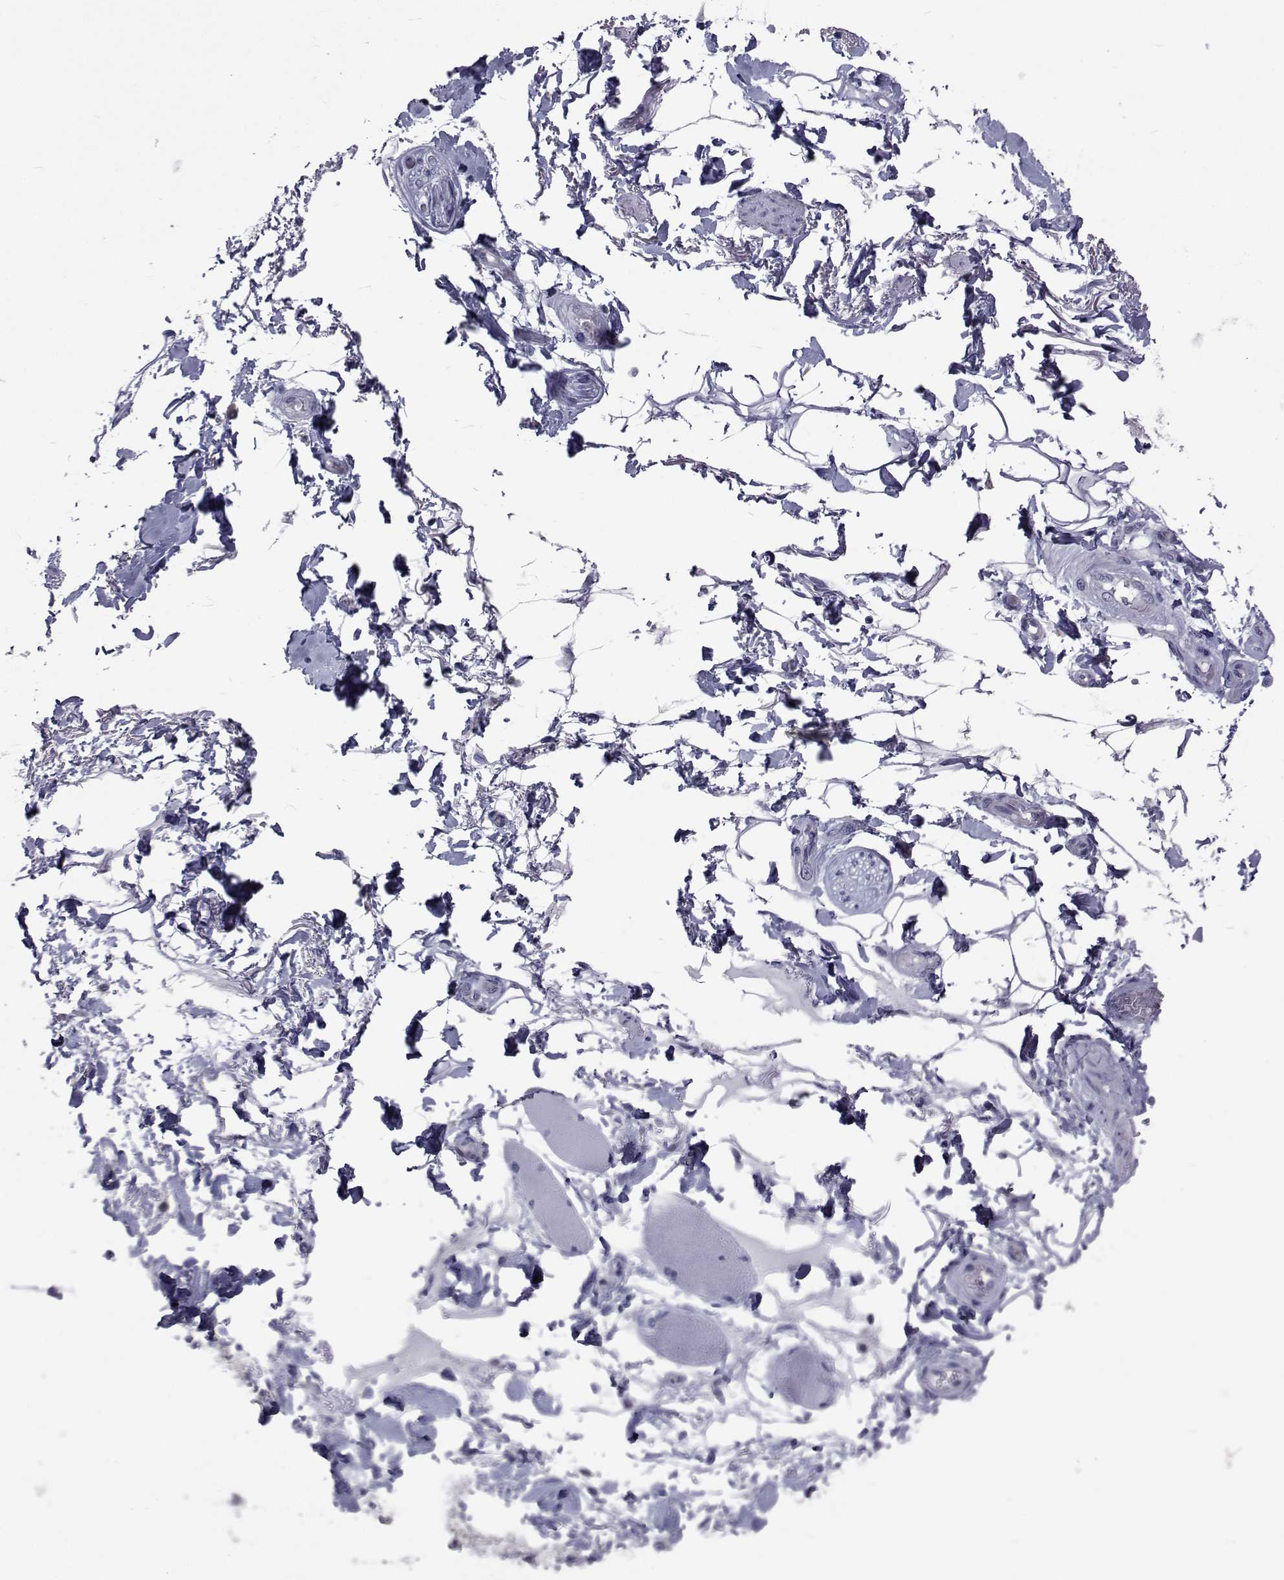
{"staining": {"intensity": "negative", "quantity": "none", "location": "none"}, "tissue": "adipose tissue", "cell_type": "Adipocytes", "image_type": "normal", "snomed": [{"axis": "morphology", "description": "Normal tissue, NOS"}, {"axis": "topography", "description": "Skeletal muscle"}, {"axis": "topography", "description": "Anal"}, {"axis": "topography", "description": "Peripheral nerve tissue"}], "caption": "High magnification brightfield microscopy of unremarkable adipose tissue stained with DAB (brown) and counterstained with hematoxylin (blue): adipocytes show no significant positivity.", "gene": "SLC30A10", "patient": {"sex": "male", "age": 53}}